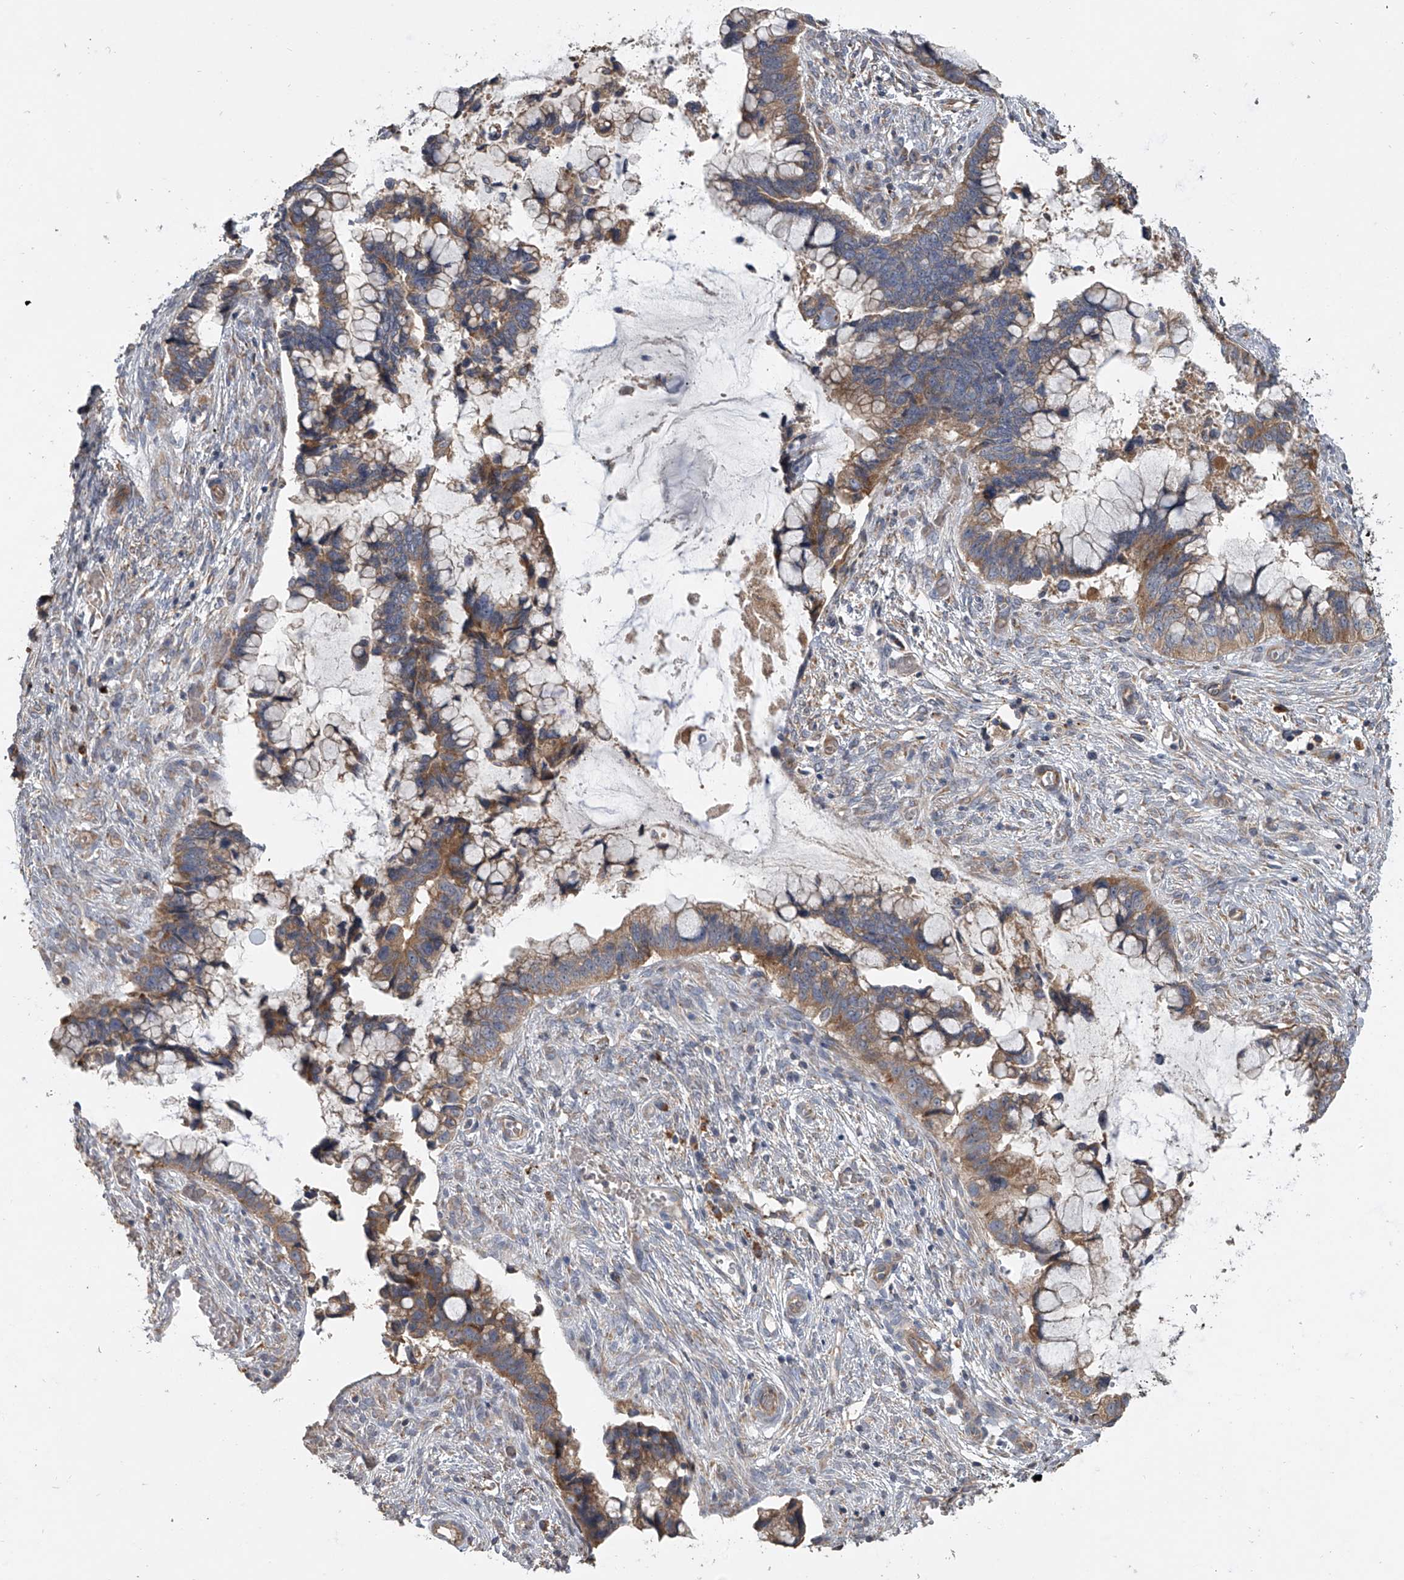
{"staining": {"intensity": "moderate", "quantity": ">75%", "location": "cytoplasmic/membranous"}, "tissue": "cervical cancer", "cell_type": "Tumor cells", "image_type": "cancer", "snomed": [{"axis": "morphology", "description": "Adenocarcinoma, NOS"}, {"axis": "topography", "description": "Cervix"}], "caption": "A medium amount of moderate cytoplasmic/membranous positivity is identified in approximately >75% of tumor cells in adenocarcinoma (cervical) tissue. (IHC, brightfield microscopy, high magnification).", "gene": "DOCK9", "patient": {"sex": "female", "age": 44}}